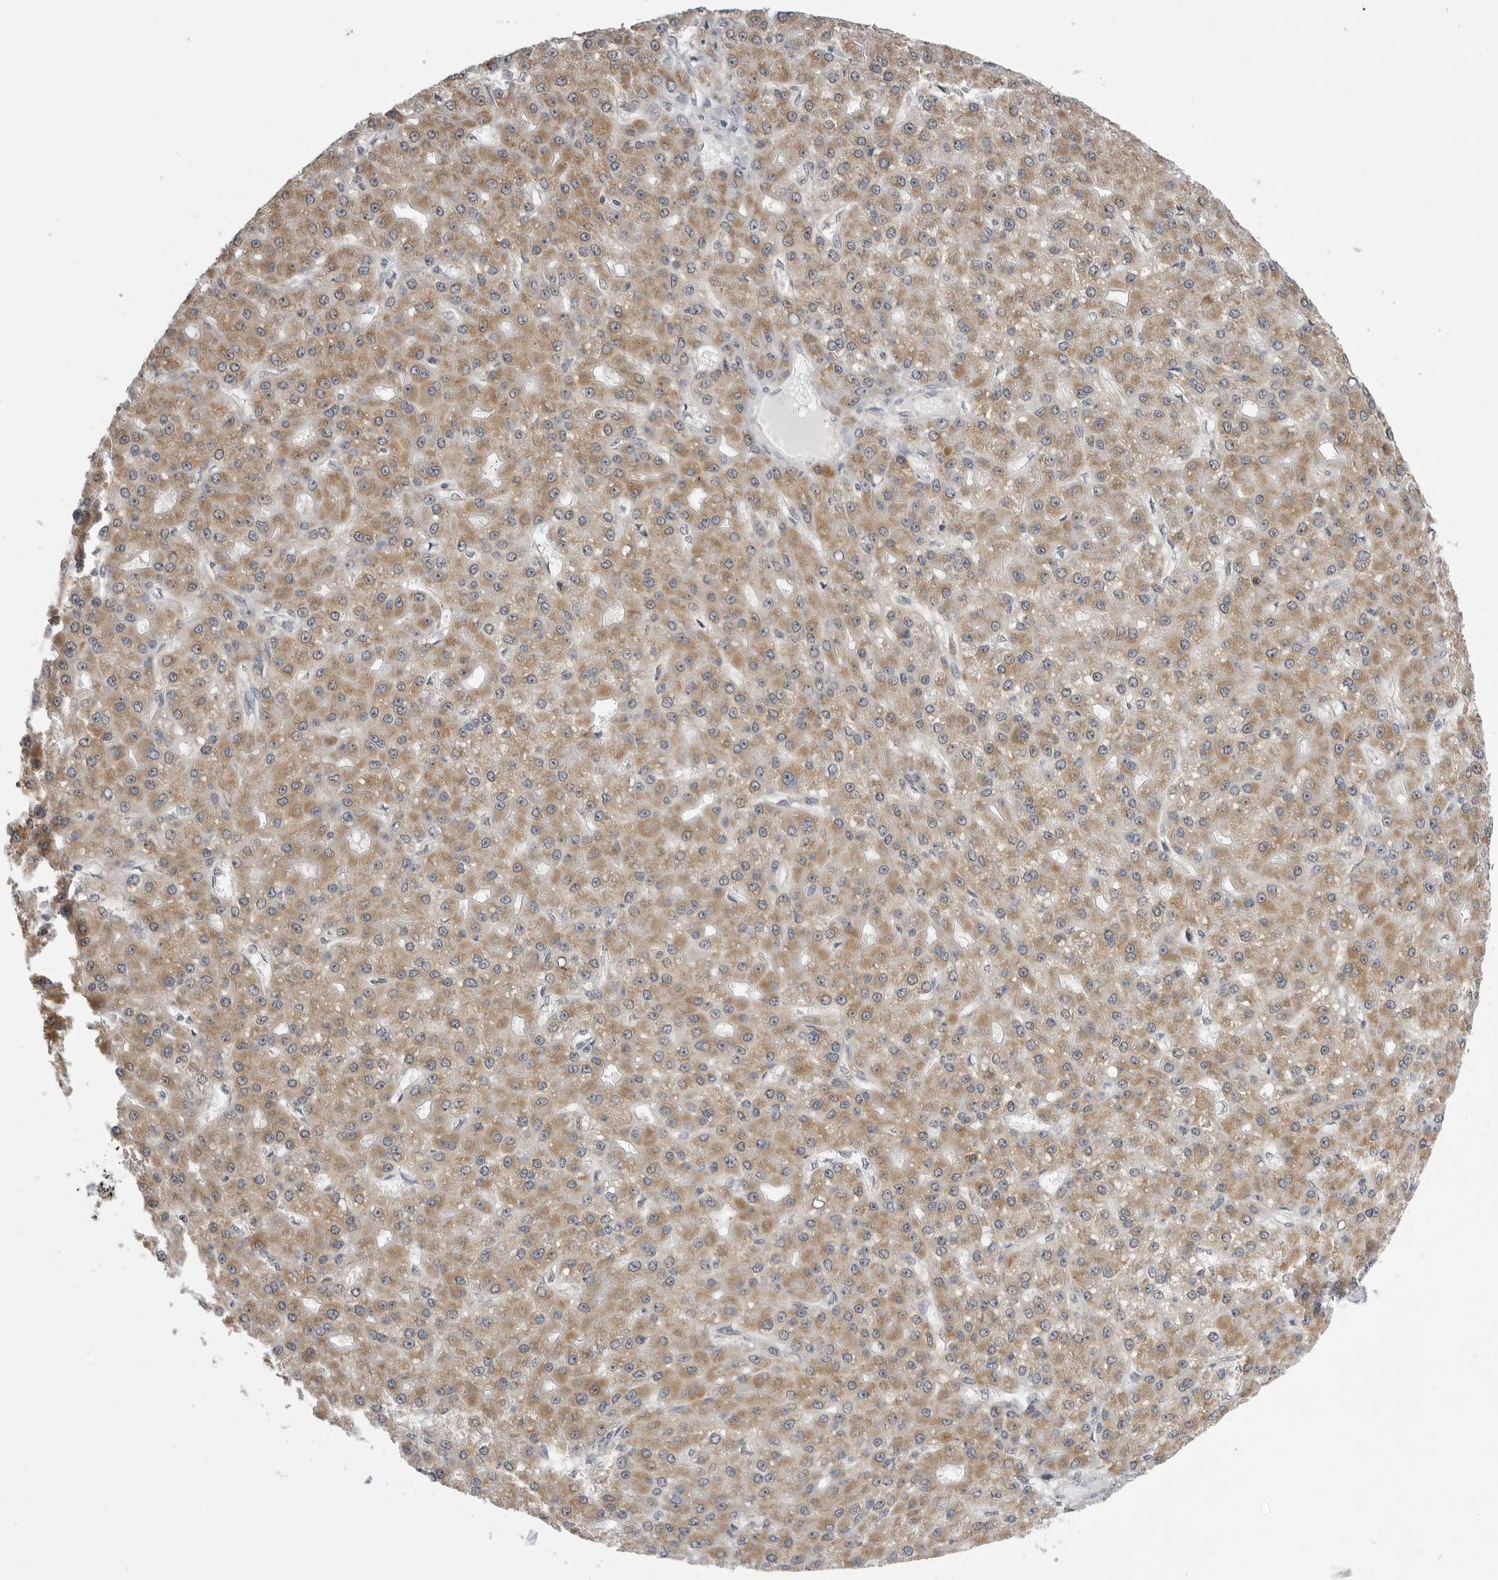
{"staining": {"intensity": "moderate", "quantity": ">75%", "location": "cytoplasmic/membranous"}, "tissue": "liver cancer", "cell_type": "Tumor cells", "image_type": "cancer", "snomed": [{"axis": "morphology", "description": "Carcinoma, Hepatocellular, NOS"}, {"axis": "topography", "description": "Liver"}], "caption": "IHC (DAB (3,3'-diaminobenzidine)) staining of liver cancer displays moderate cytoplasmic/membranous protein staining in about >75% of tumor cells.", "gene": "FH", "patient": {"sex": "male", "age": 67}}